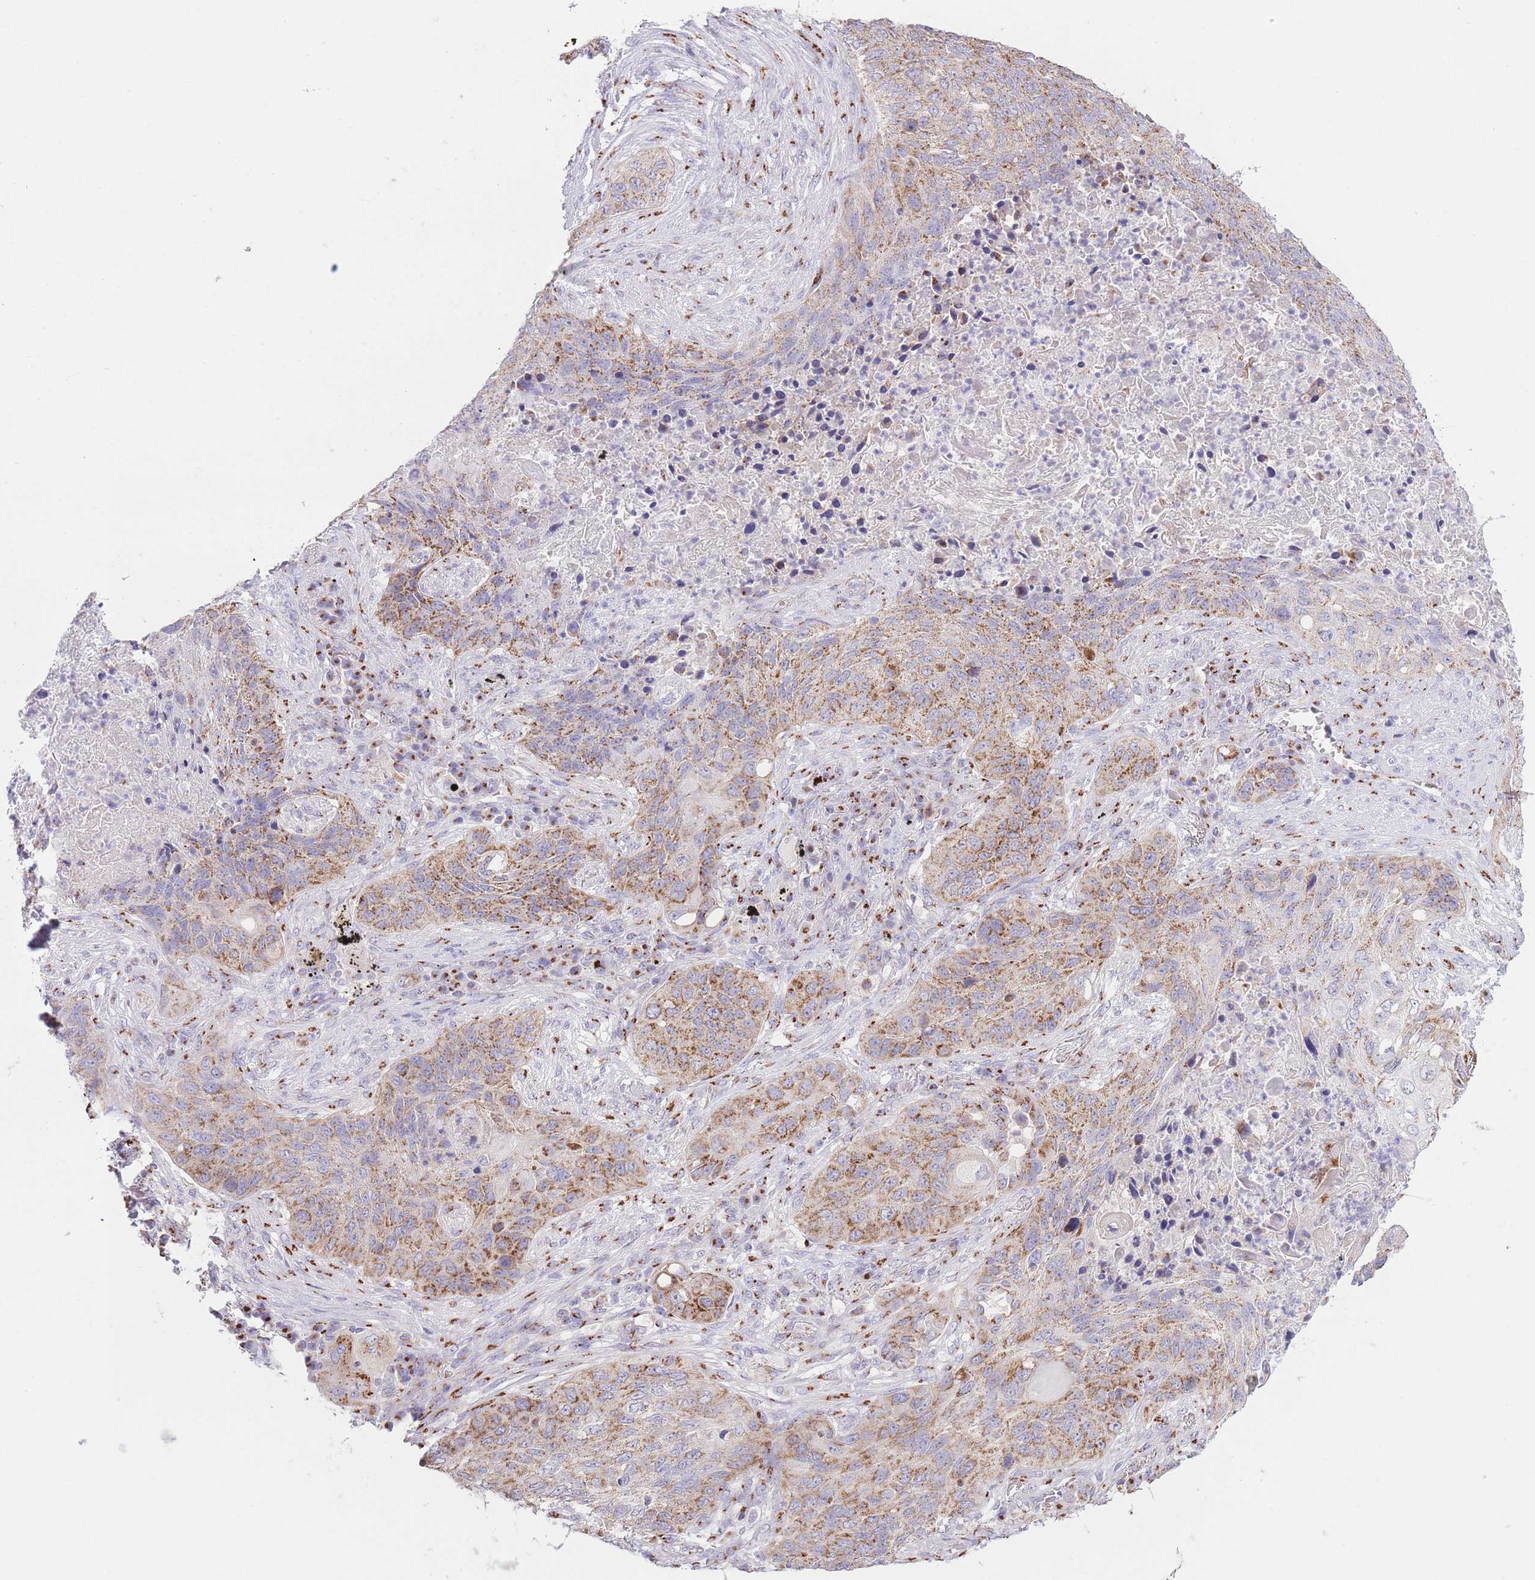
{"staining": {"intensity": "moderate", "quantity": ">75%", "location": "cytoplasmic/membranous"}, "tissue": "lung cancer", "cell_type": "Tumor cells", "image_type": "cancer", "snomed": [{"axis": "morphology", "description": "Squamous cell carcinoma, NOS"}, {"axis": "topography", "description": "Lung"}], "caption": "Brown immunohistochemical staining in lung cancer (squamous cell carcinoma) exhibits moderate cytoplasmic/membranous expression in about >75% of tumor cells.", "gene": "MPND", "patient": {"sex": "female", "age": 63}}